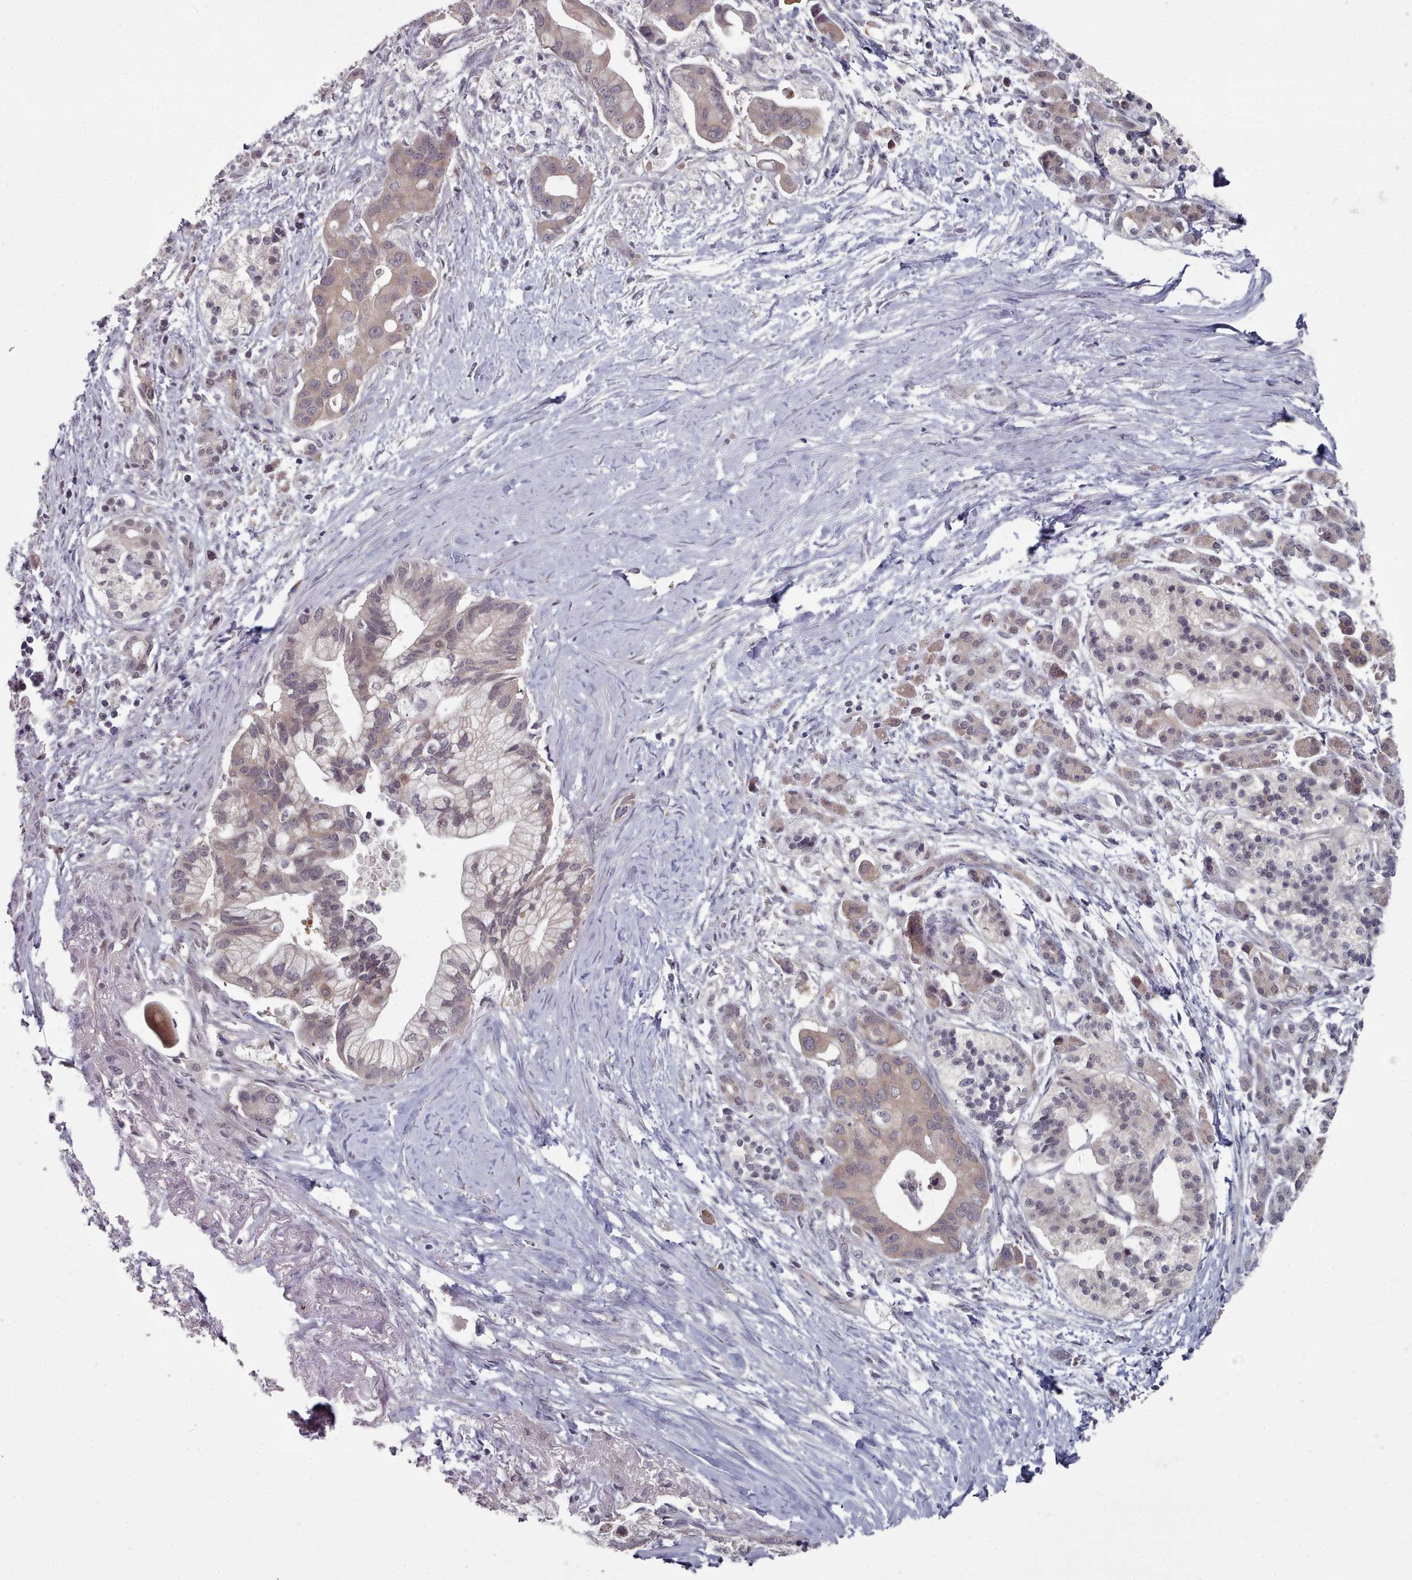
{"staining": {"intensity": "weak", "quantity": "<25%", "location": "cytoplasmic/membranous"}, "tissue": "pancreatic cancer", "cell_type": "Tumor cells", "image_type": "cancer", "snomed": [{"axis": "morphology", "description": "Adenocarcinoma, NOS"}, {"axis": "topography", "description": "Pancreas"}], "caption": "Tumor cells show no significant staining in pancreatic cancer (adenocarcinoma).", "gene": "HYAL3", "patient": {"sex": "male", "age": 68}}